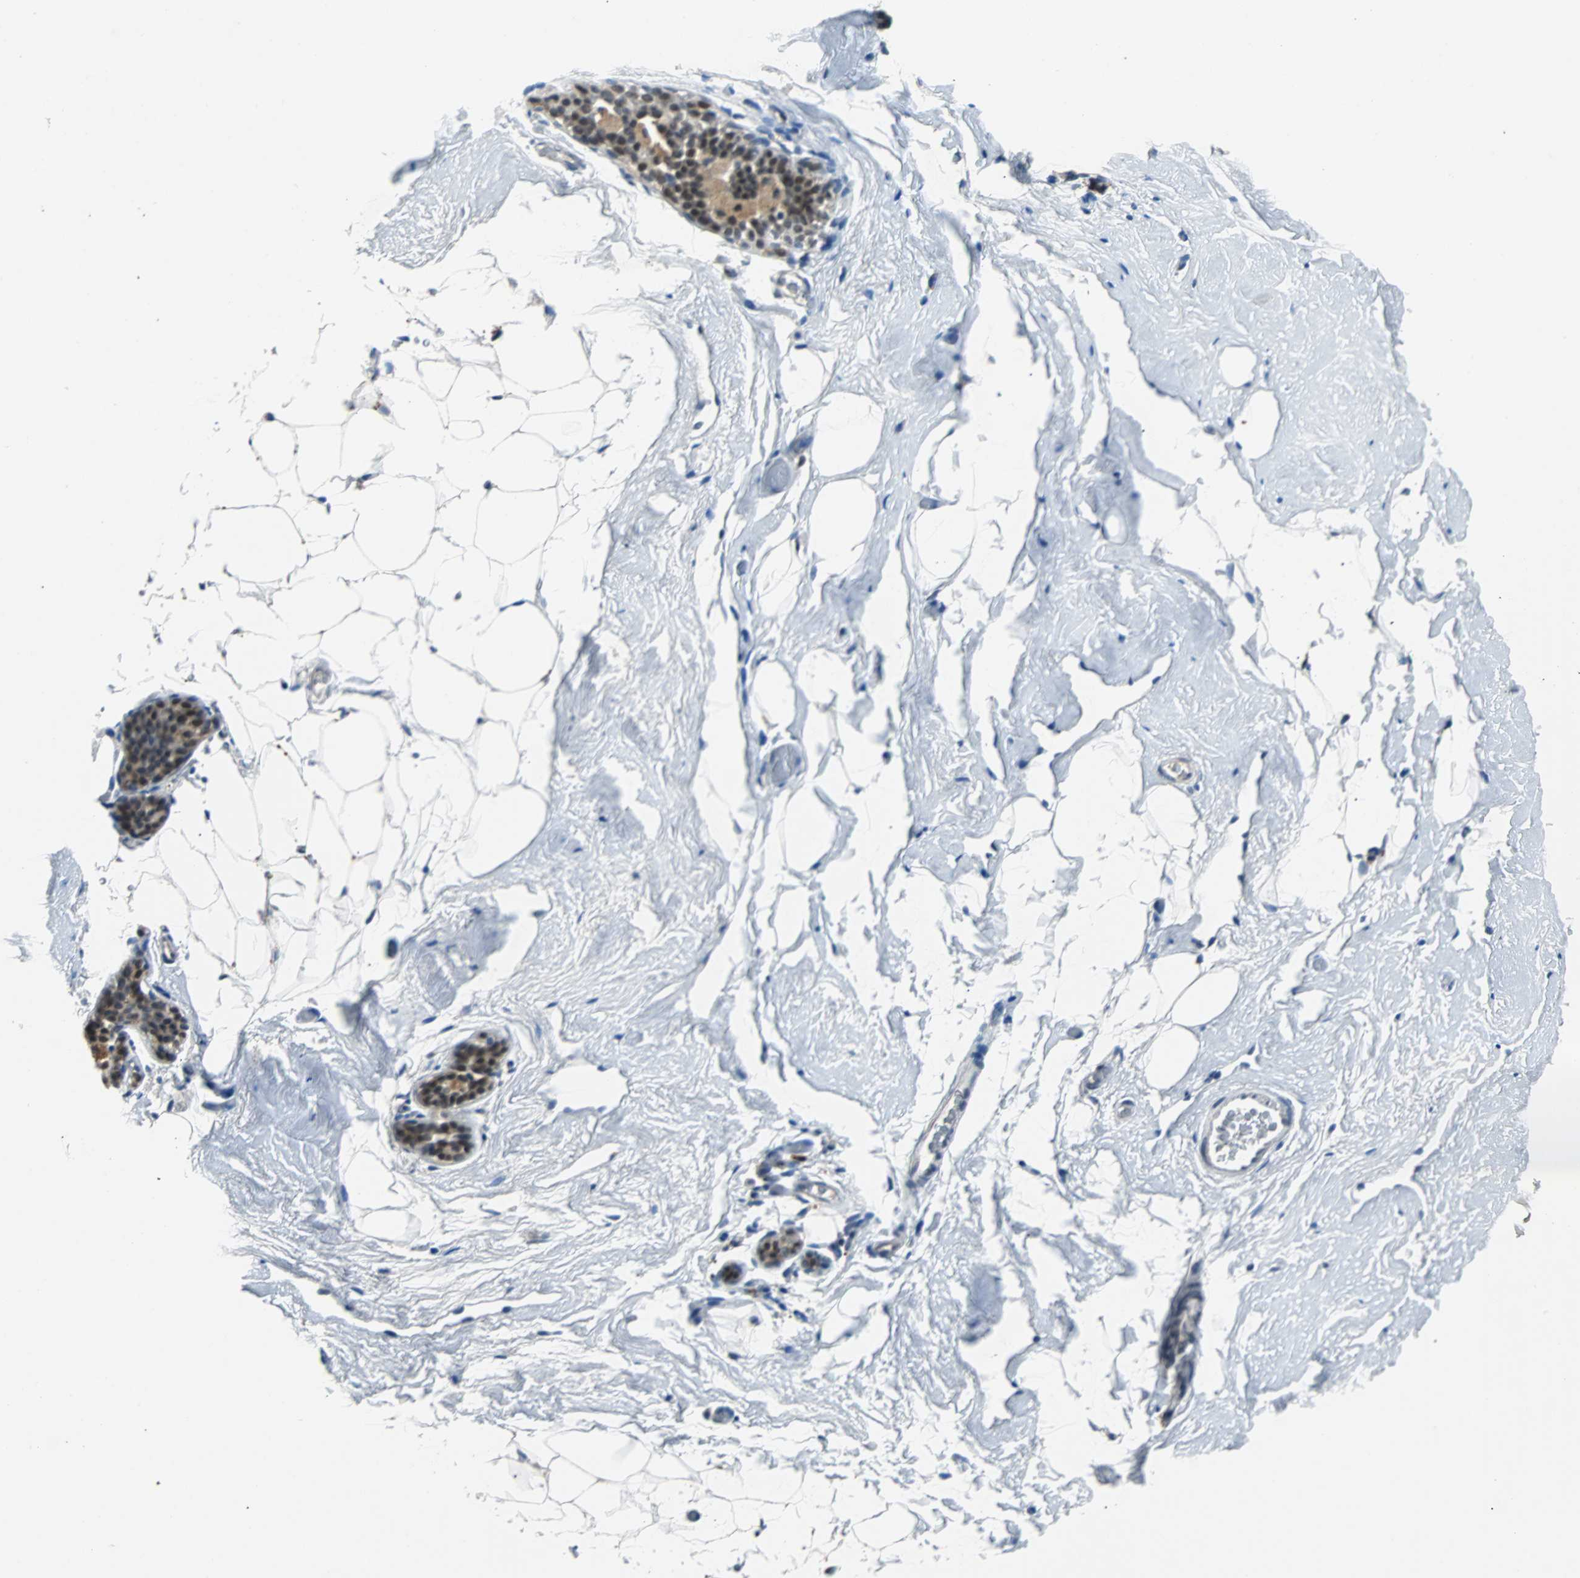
{"staining": {"intensity": "negative", "quantity": "none", "location": "none"}, "tissue": "breast", "cell_type": "Adipocytes", "image_type": "normal", "snomed": [{"axis": "morphology", "description": "Normal tissue, NOS"}, {"axis": "topography", "description": "Breast"}], "caption": "This is a micrograph of IHC staining of normal breast, which shows no positivity in adipocytes. The staining is performed using DAB (3,3'-diaminobenzidine) brown chromogen with nuclei counter-stained in using hematoxylin.", "gene": "USP28", "patient": {"sex": "female", "age": 75}}